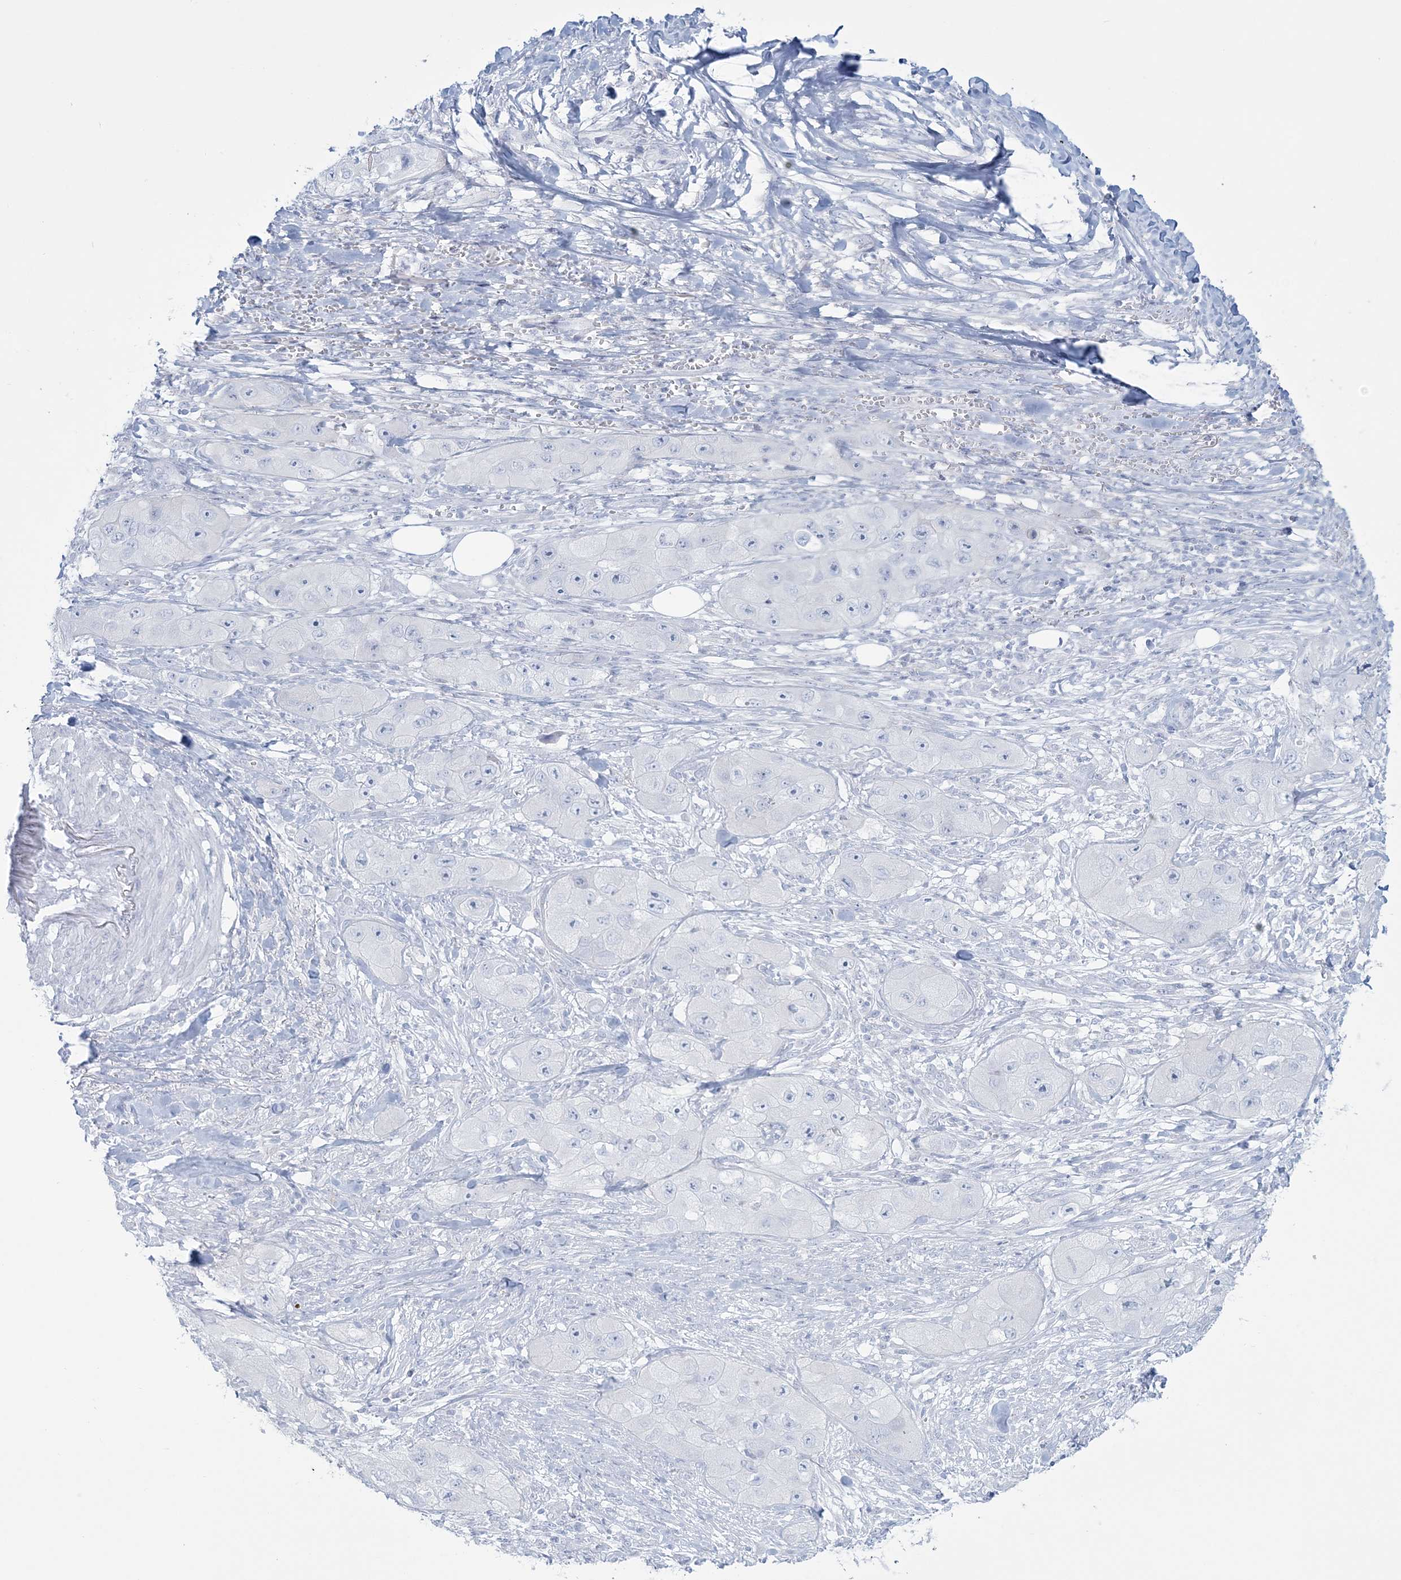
{"staining": {"intensity": "negative", "quantity": "none", "location": "none"}, "tissue": "skin cancer", "cell_type": "Tumor cells", "image_type": "cancer", "snomed": [{"axis": "morphology", "description": "Squamous cell carcinoma, NOS"}, {"axis": "topography", "description": "Skin"}, {"axis": "topography", "description": "Subcutis"}], "caption": "A histopathology image of human skin cancer is negative for staining in tumor cells.", "gene": "ADGB", "patient": {"sex": "male", "age": 73}}